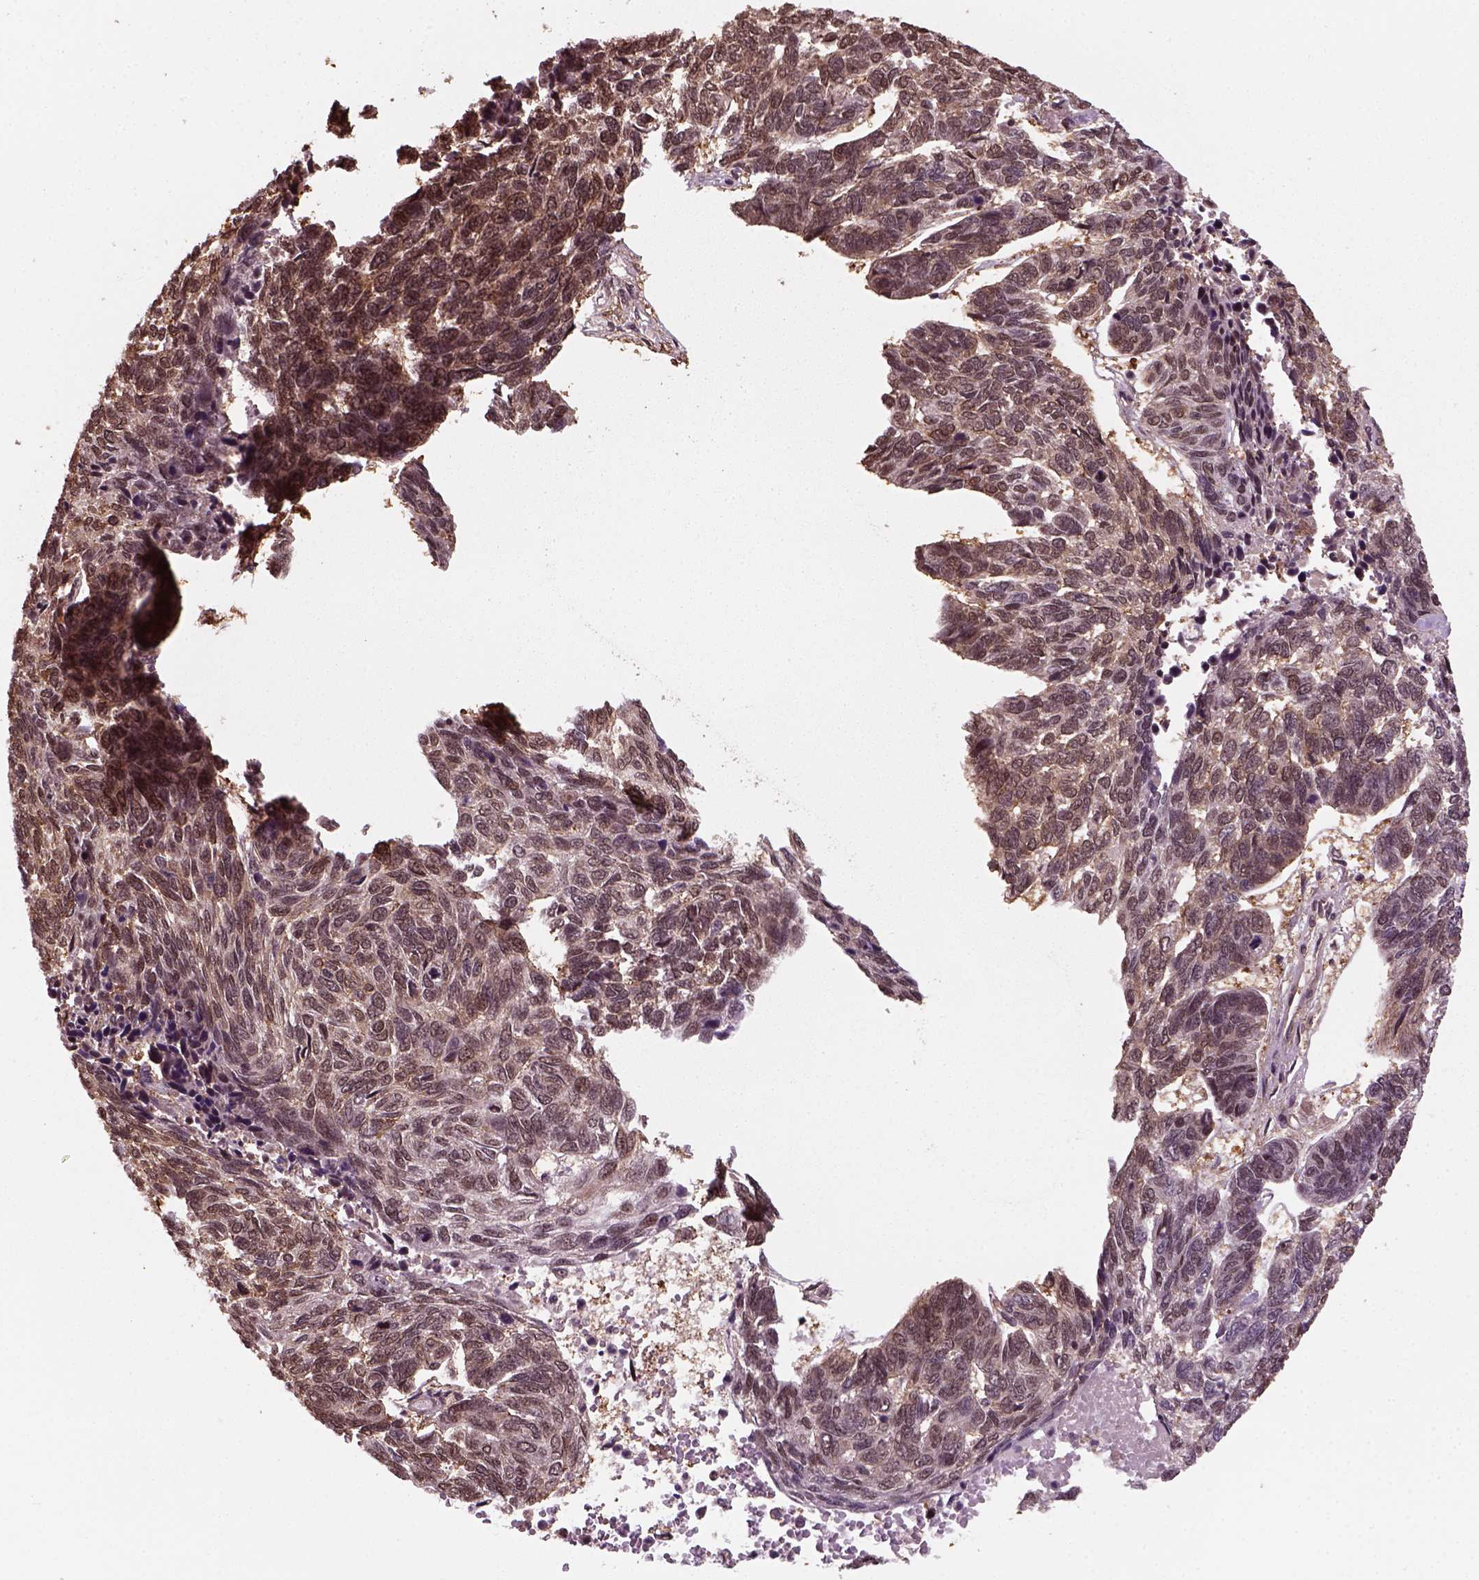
{"staining": {"intensity": "moderate", "quantity": ">75%", "location": "cytoplasmic/membranous"}, "tissue": "skin cancer", "cell_type": "Tumor cells", "image_type": "cancer", "snomed": [{"axis": "morphology", "description": "Basal cell carcinoma"}, {"axis": "topography", "description": "Skin"}], "caption": "This micrograph exhibits IHC staining of skin basal cell carcinoma, with medium moderate cytoplasmic/membranous expression in approximately >75% of tumor cells.", "gene": "NUDT9", "patient": {"sex": "female", "age": 65}}